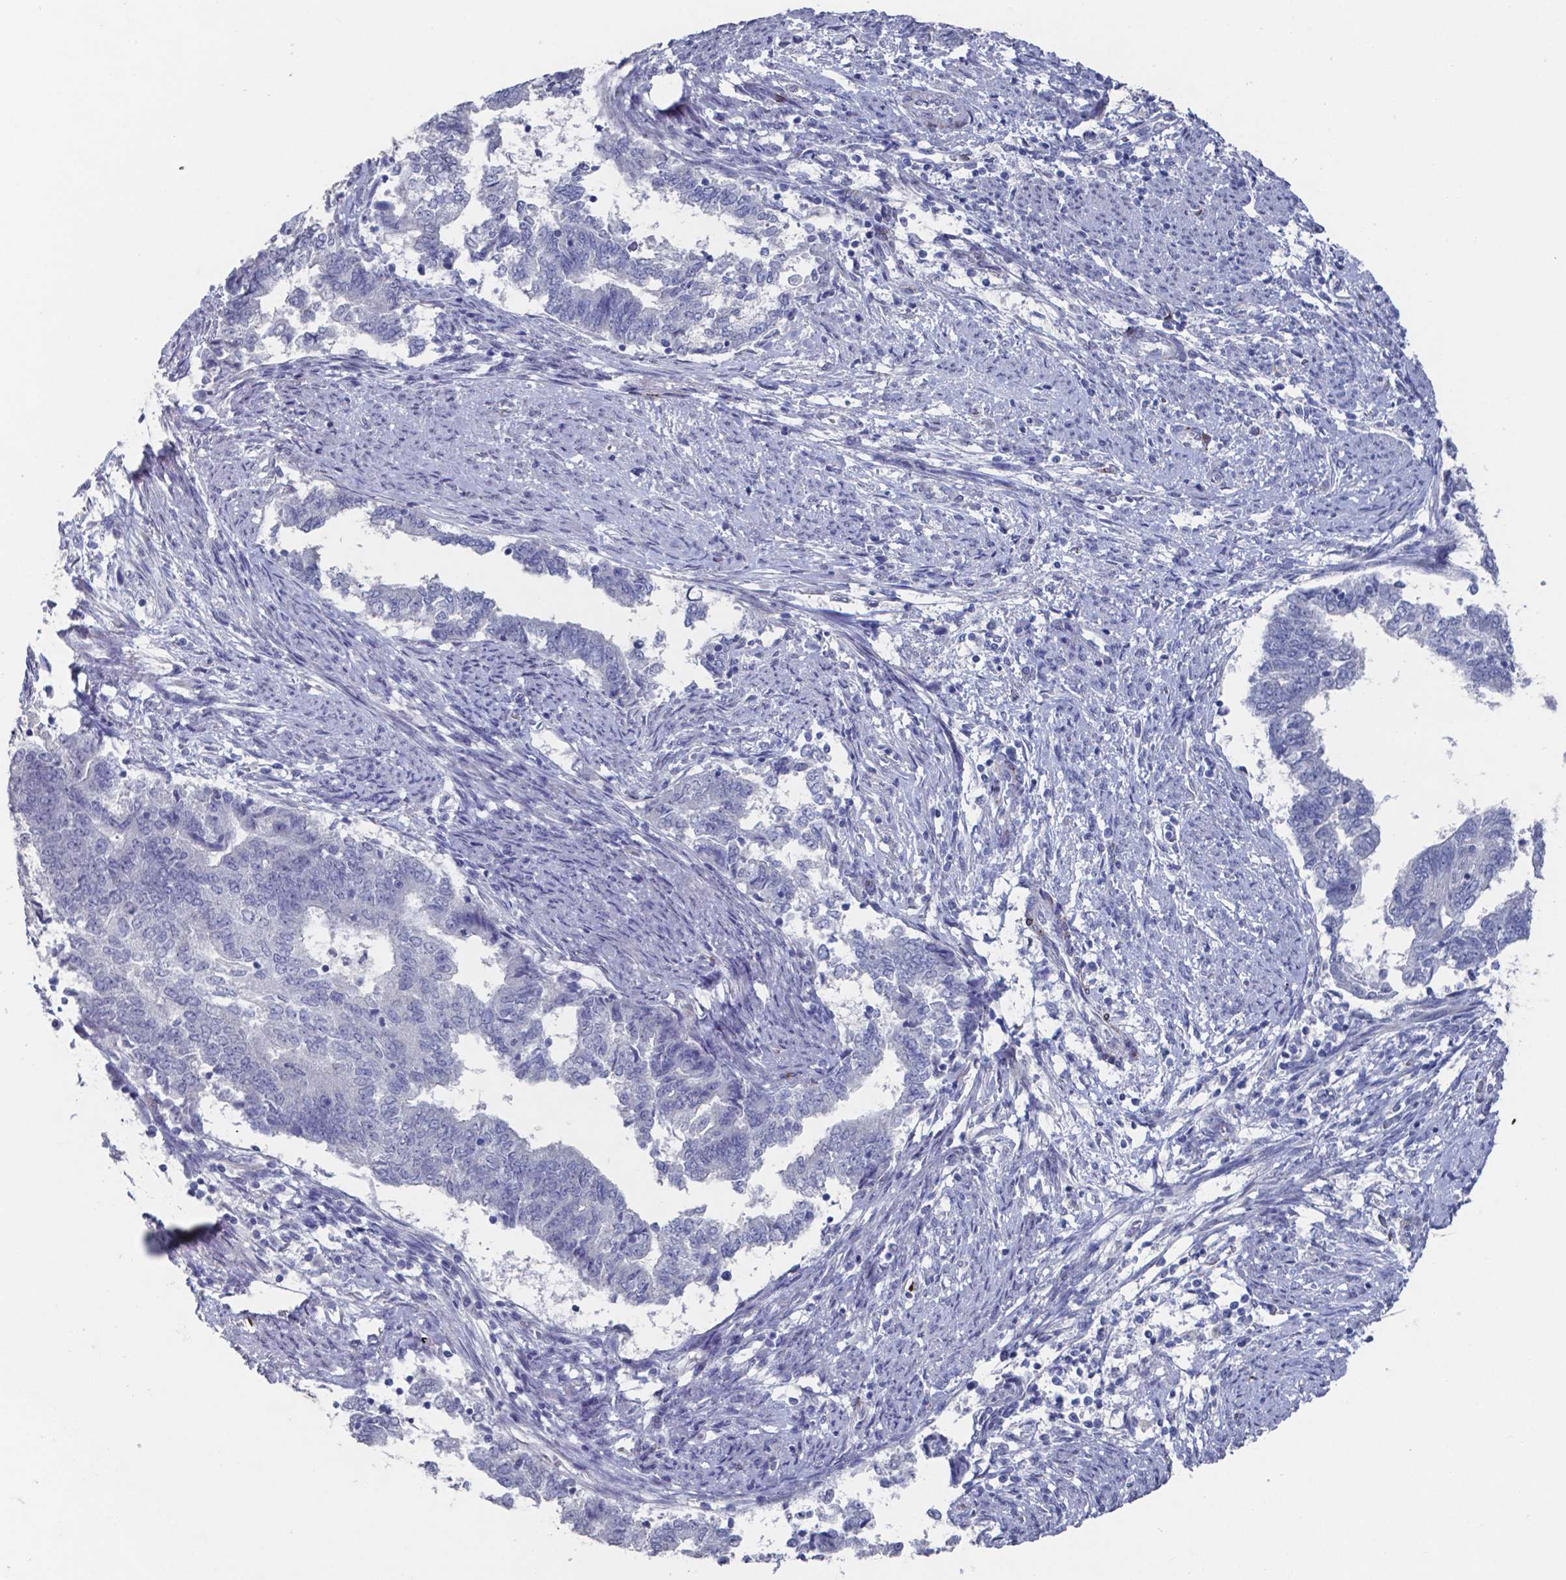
{"staining": {"intensity": "negative", "quantity": "none", "location": "none"}, "tissue": "endometrial cancer", "cell_type": "Tumor cells", "image_type": "cancer", "snomed": [{"axis": "morphology", "description": "Adenocarcinoma, NOS"}, {"axis": "topography", "description": "Endometrium"}], "caption": "The IHC micrograph has no significant expression in tumor cells of endometrial cancer (adenocarcinoma) tissue.", "gene": "PLA2R1", "patient": {"sex": "female", "age": 65}}